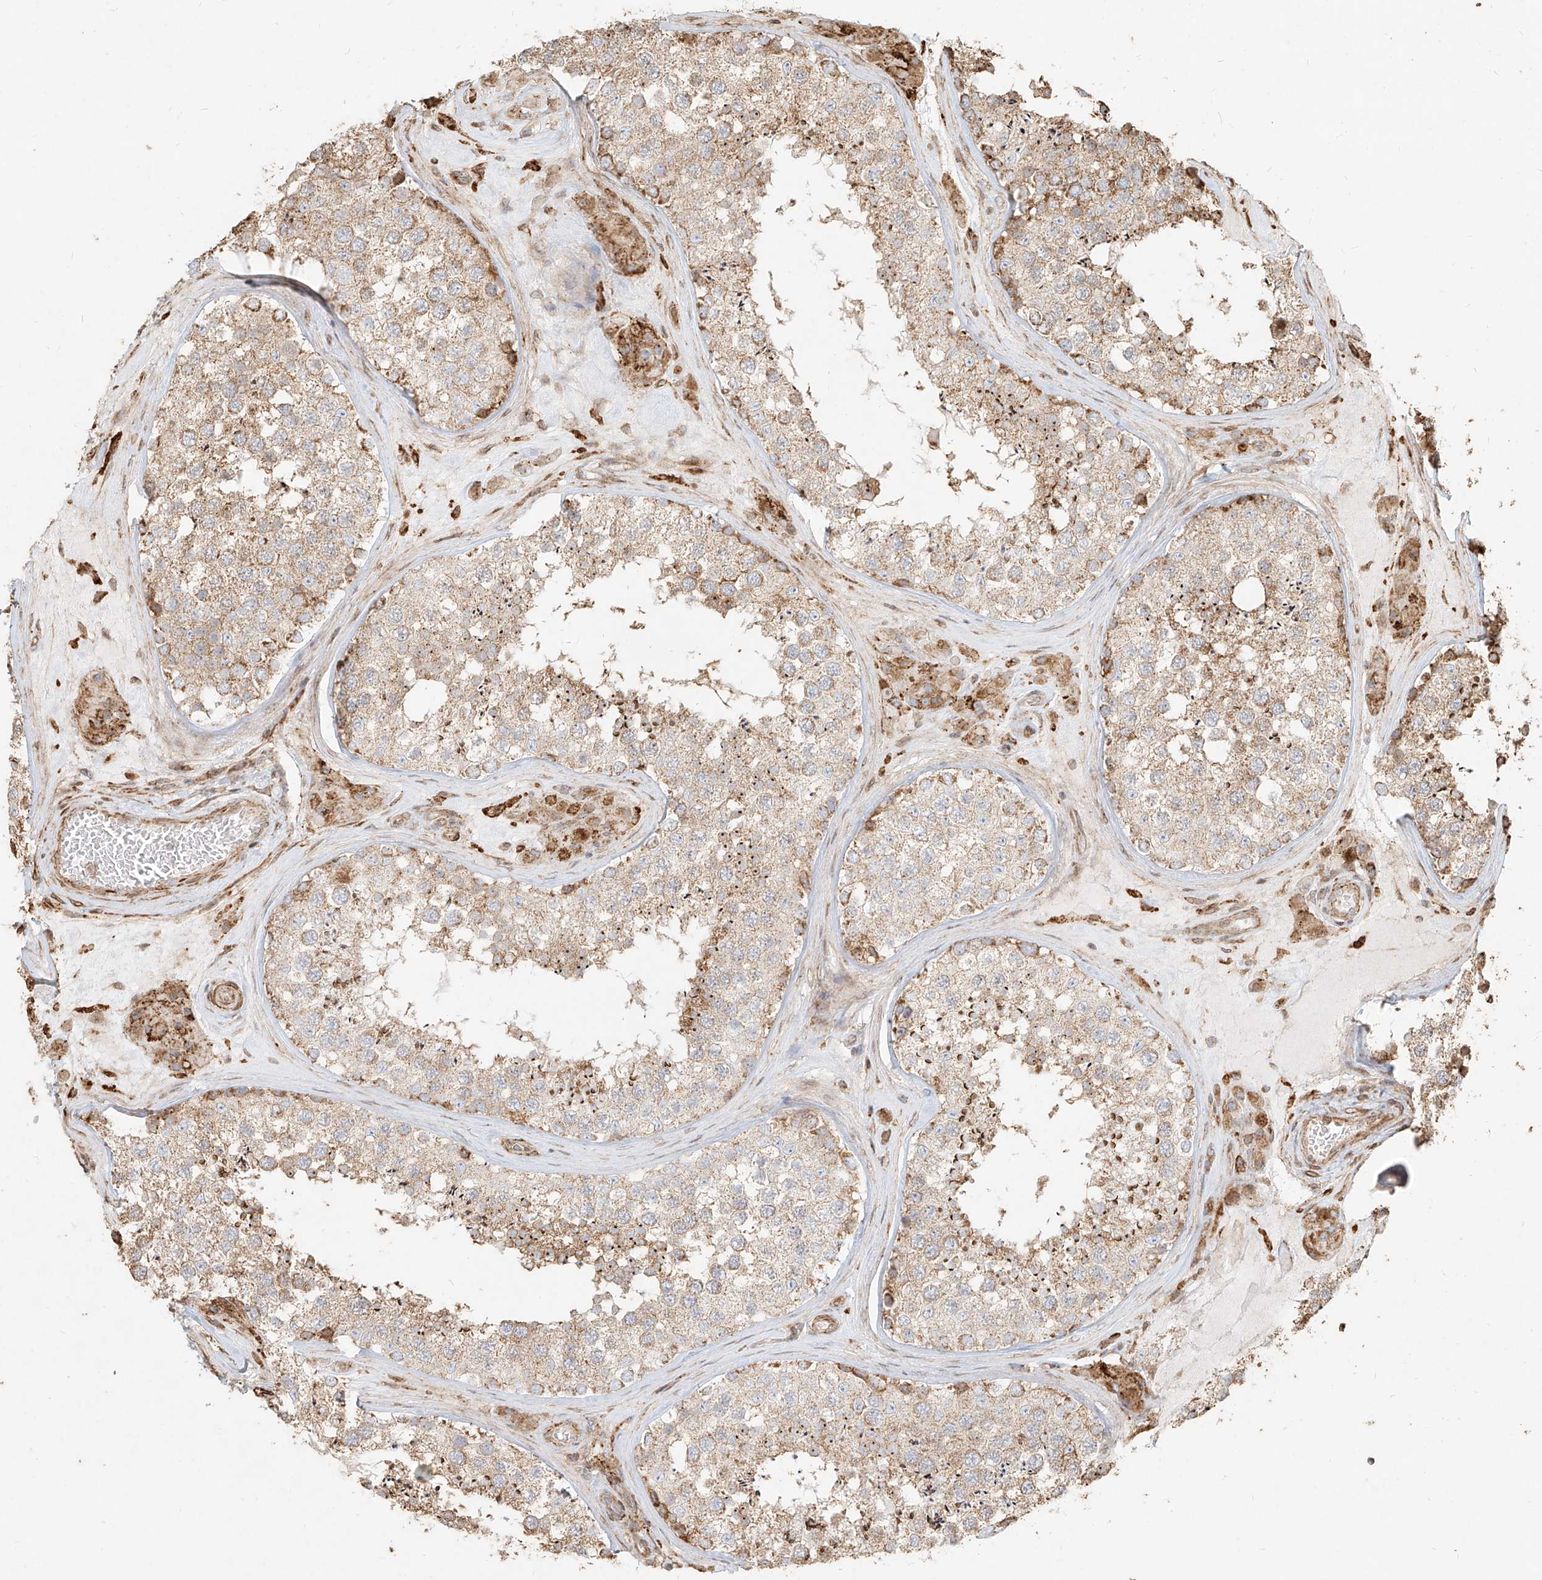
{"staining": {"intensity": "moderate", "quantity": "25%-75%", "location": "cytoplasmic/membranous"}, "tissue": "testis", "cell_type": "Cells in seminiferous ducts", "image_type": "normal", "snomed": [{"axis": "morphology", "description": "Normal tissue, NOS"}, {"axis": "topography", "description": "Testis"}], "caption": "IHC staining of benign testis, which demonstrates medium levels of moderate cytoplasmic/membranous staining in approximately 25%-75% of cells in seminiferous ducts indicating moderate cytoplasmic/membranous protein staining. The staining was performed using DAB (3,3'-diaminobenzidine) (brown) for protein detection and nuclei were counterstained in hematoxylin (blue).", "gene": "MTX2", "patient": {"sex": "male", "age": 46}}